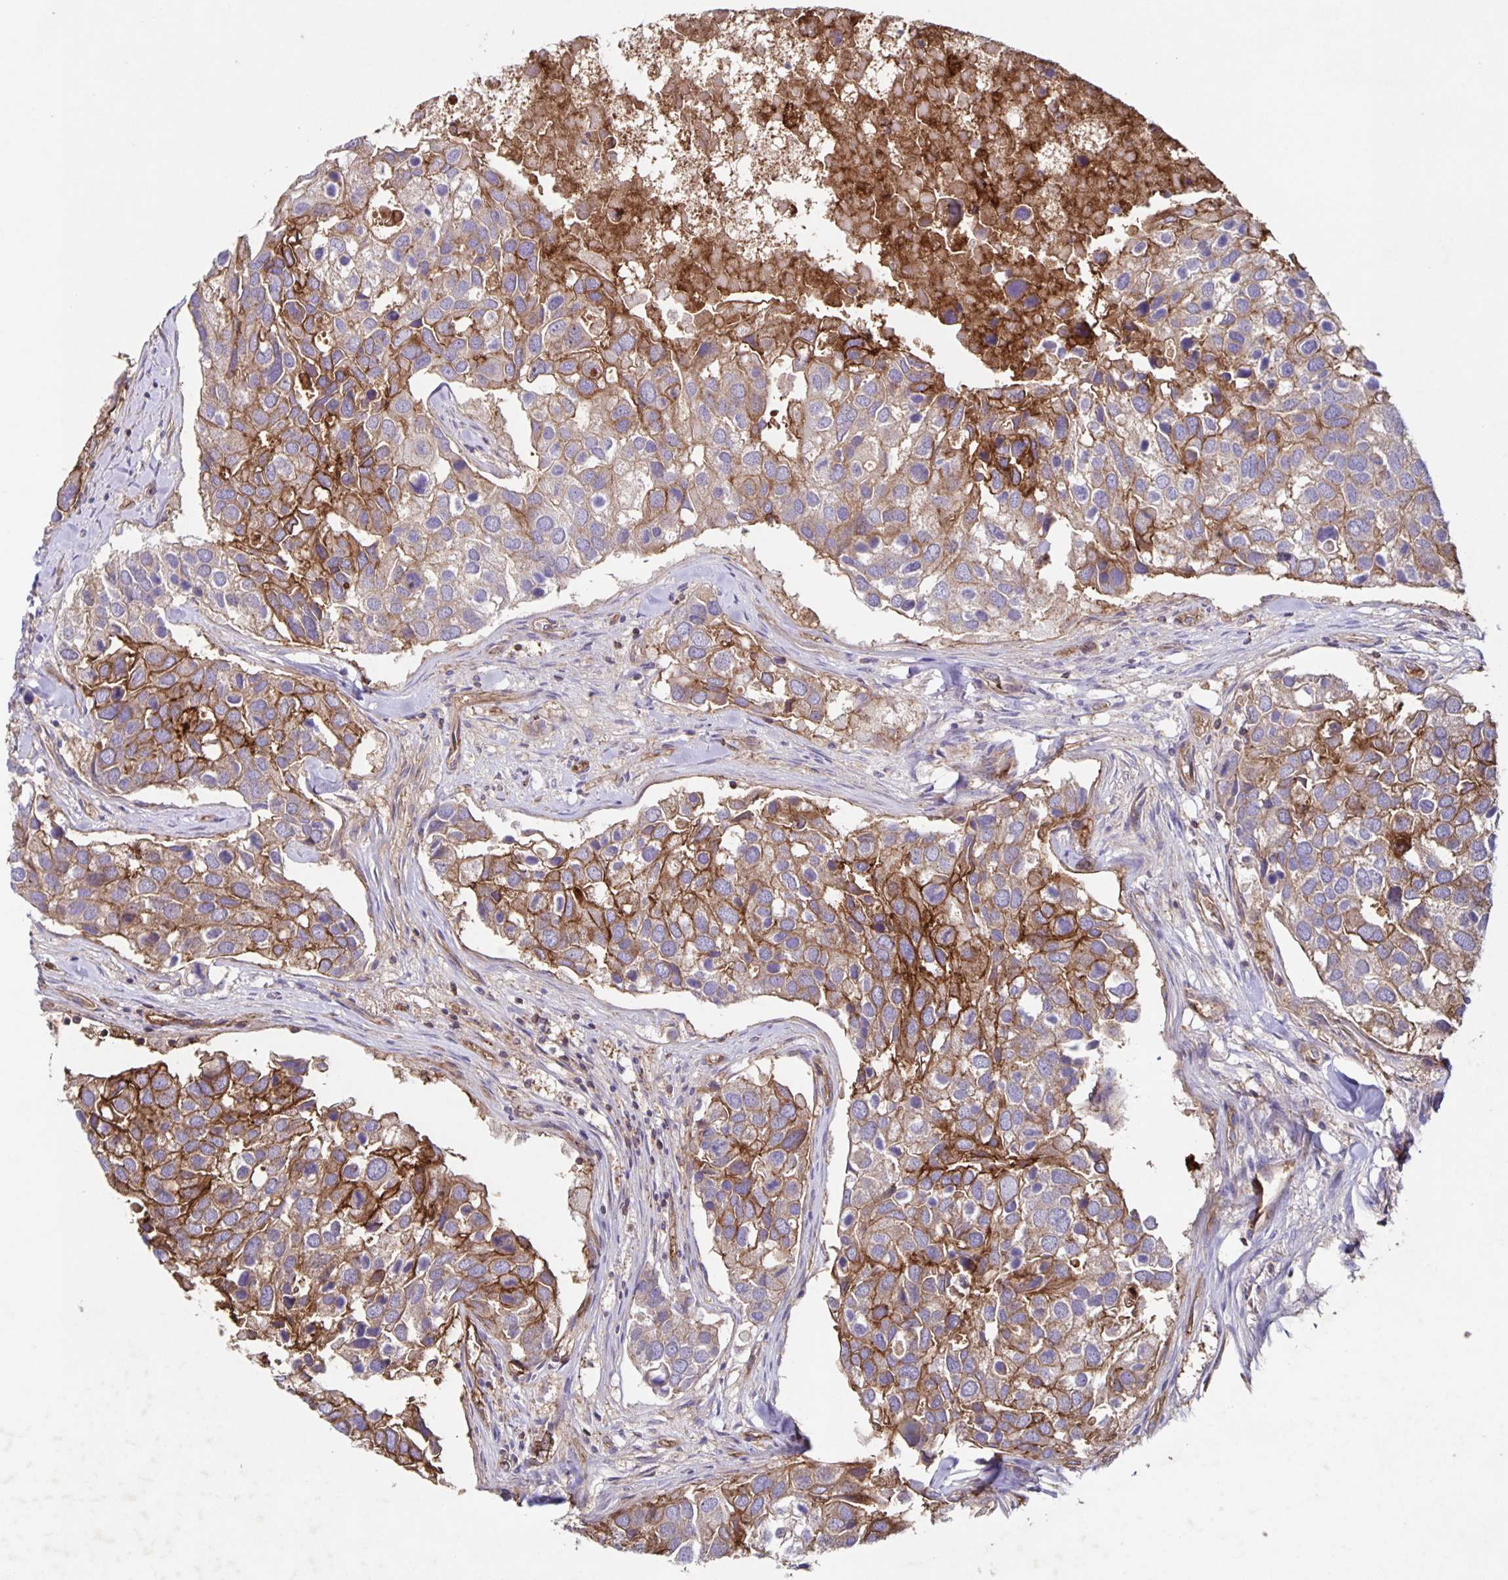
{"staining": {"intensity": "moderate", "quantity": "25%-75%", "location": "cytoplasmic/membranous"}, "tissue": "breast cancer", "cell_type": "Tumor cells", "image_type": "cancer", "snomed": [{"axis": "morphology", "description": "Duct carcinoma"}, {"axis": "topography", "description": "Breast"}], "caption": "Protein expression analysis of breast cancer shows moderate cytoplasmic/membranous positivity in about 25%-75% of tumor cells.", "gene": "ITGA2", "patient": {"sex": "female", "age": 83}}